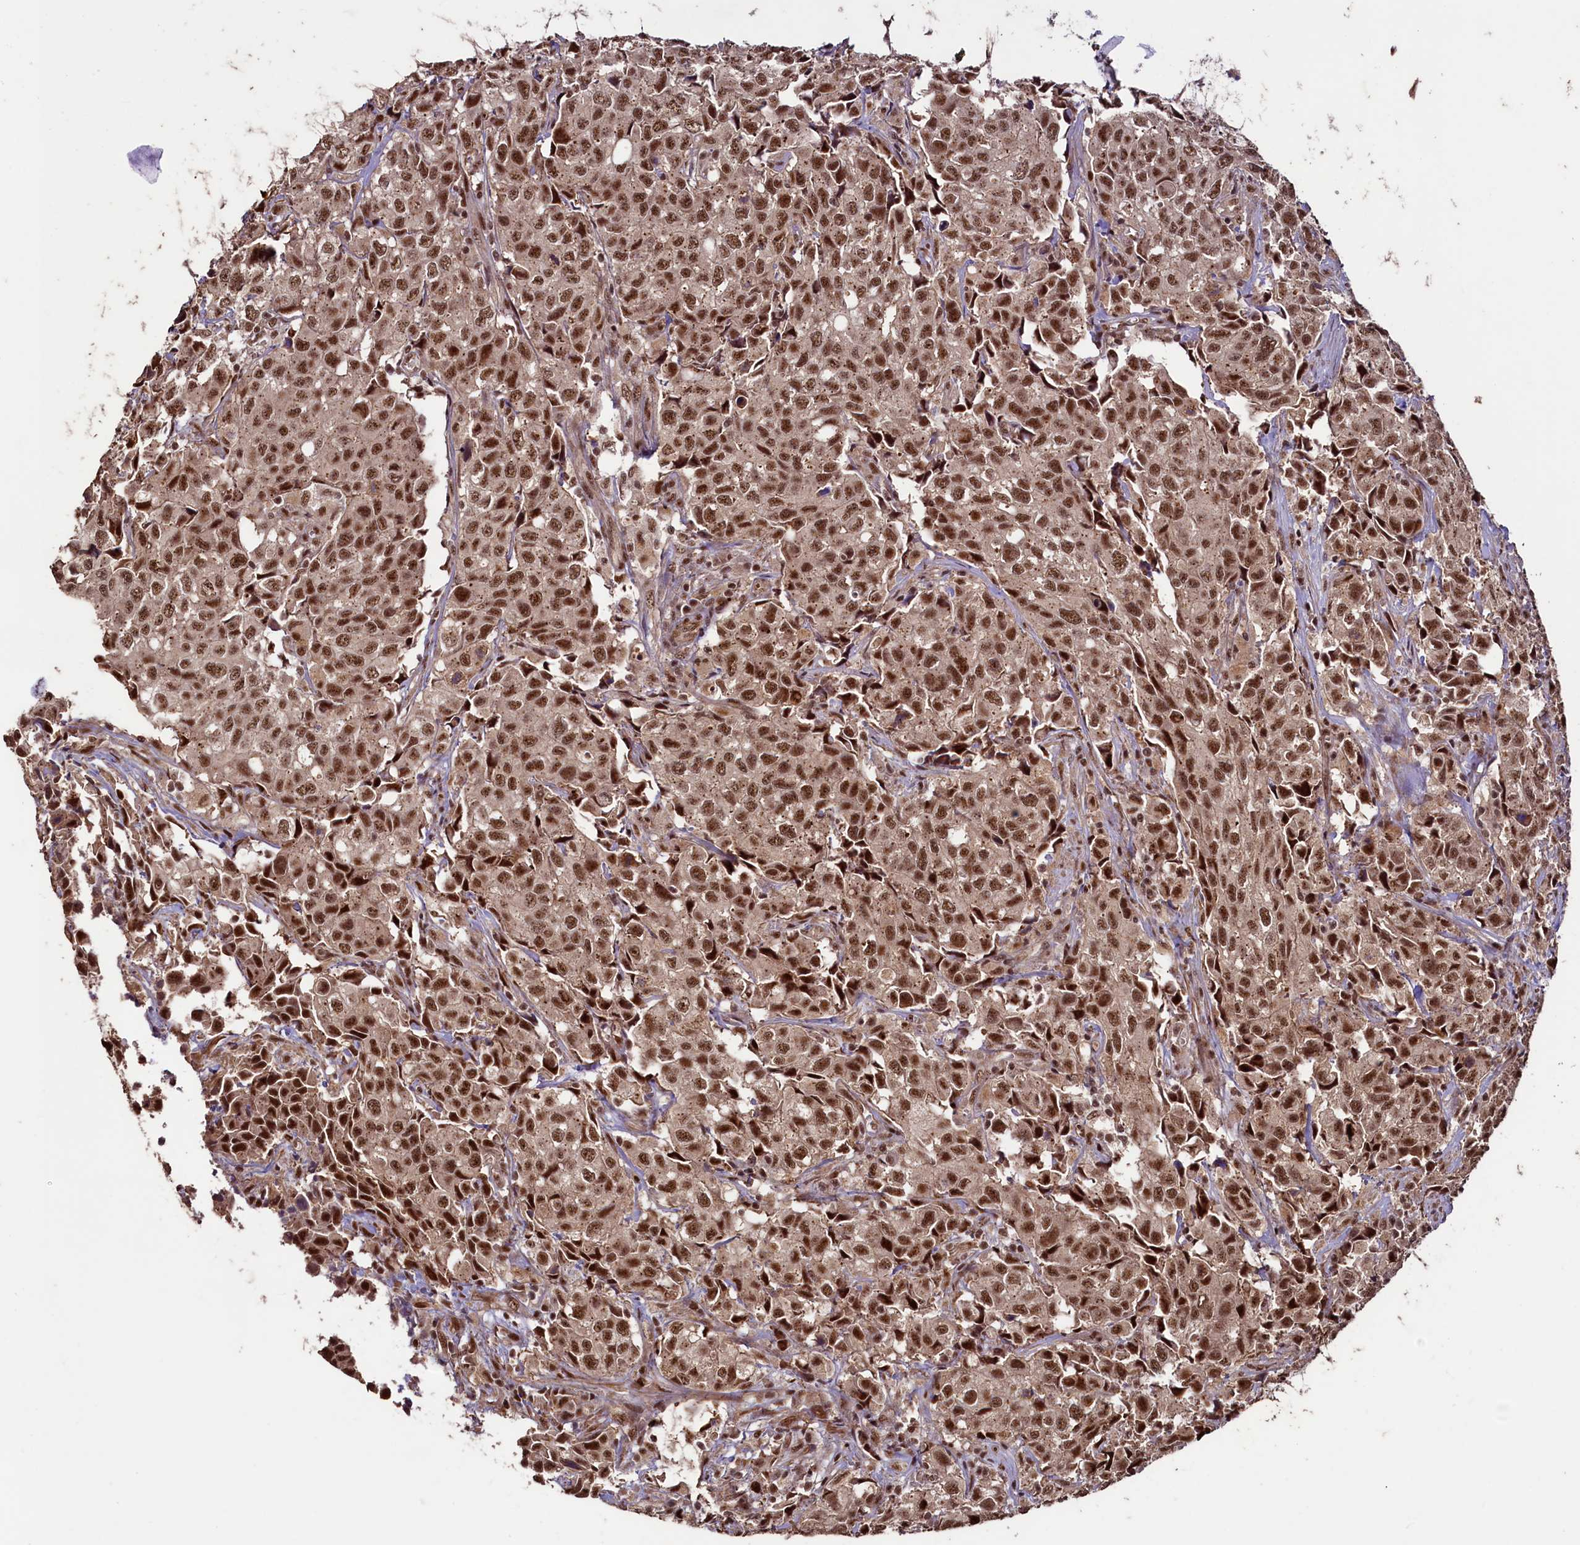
{"staining": {"intensity": "strong", "quantity": ">75%", "location": "nuclear"}, "tissue": "urothelial cancer", "cell_type": "Tumor cells", "image_type": "cancer", "snomed": [{"axis": "morphology", "description": "Urothelial carcinoma, High grade"}, {"axis": "topography", "description": "Urinary bladder"}], "caption": "Tumor cells display high levels of strong nuclear positivity in approximately >75% of cells in urothelial carcinoma (high-grade). (IHC, brightfield microscopy, high magnification).", "gene": "SFSWAP", "patient": {"sex": "female", "age": 75}}